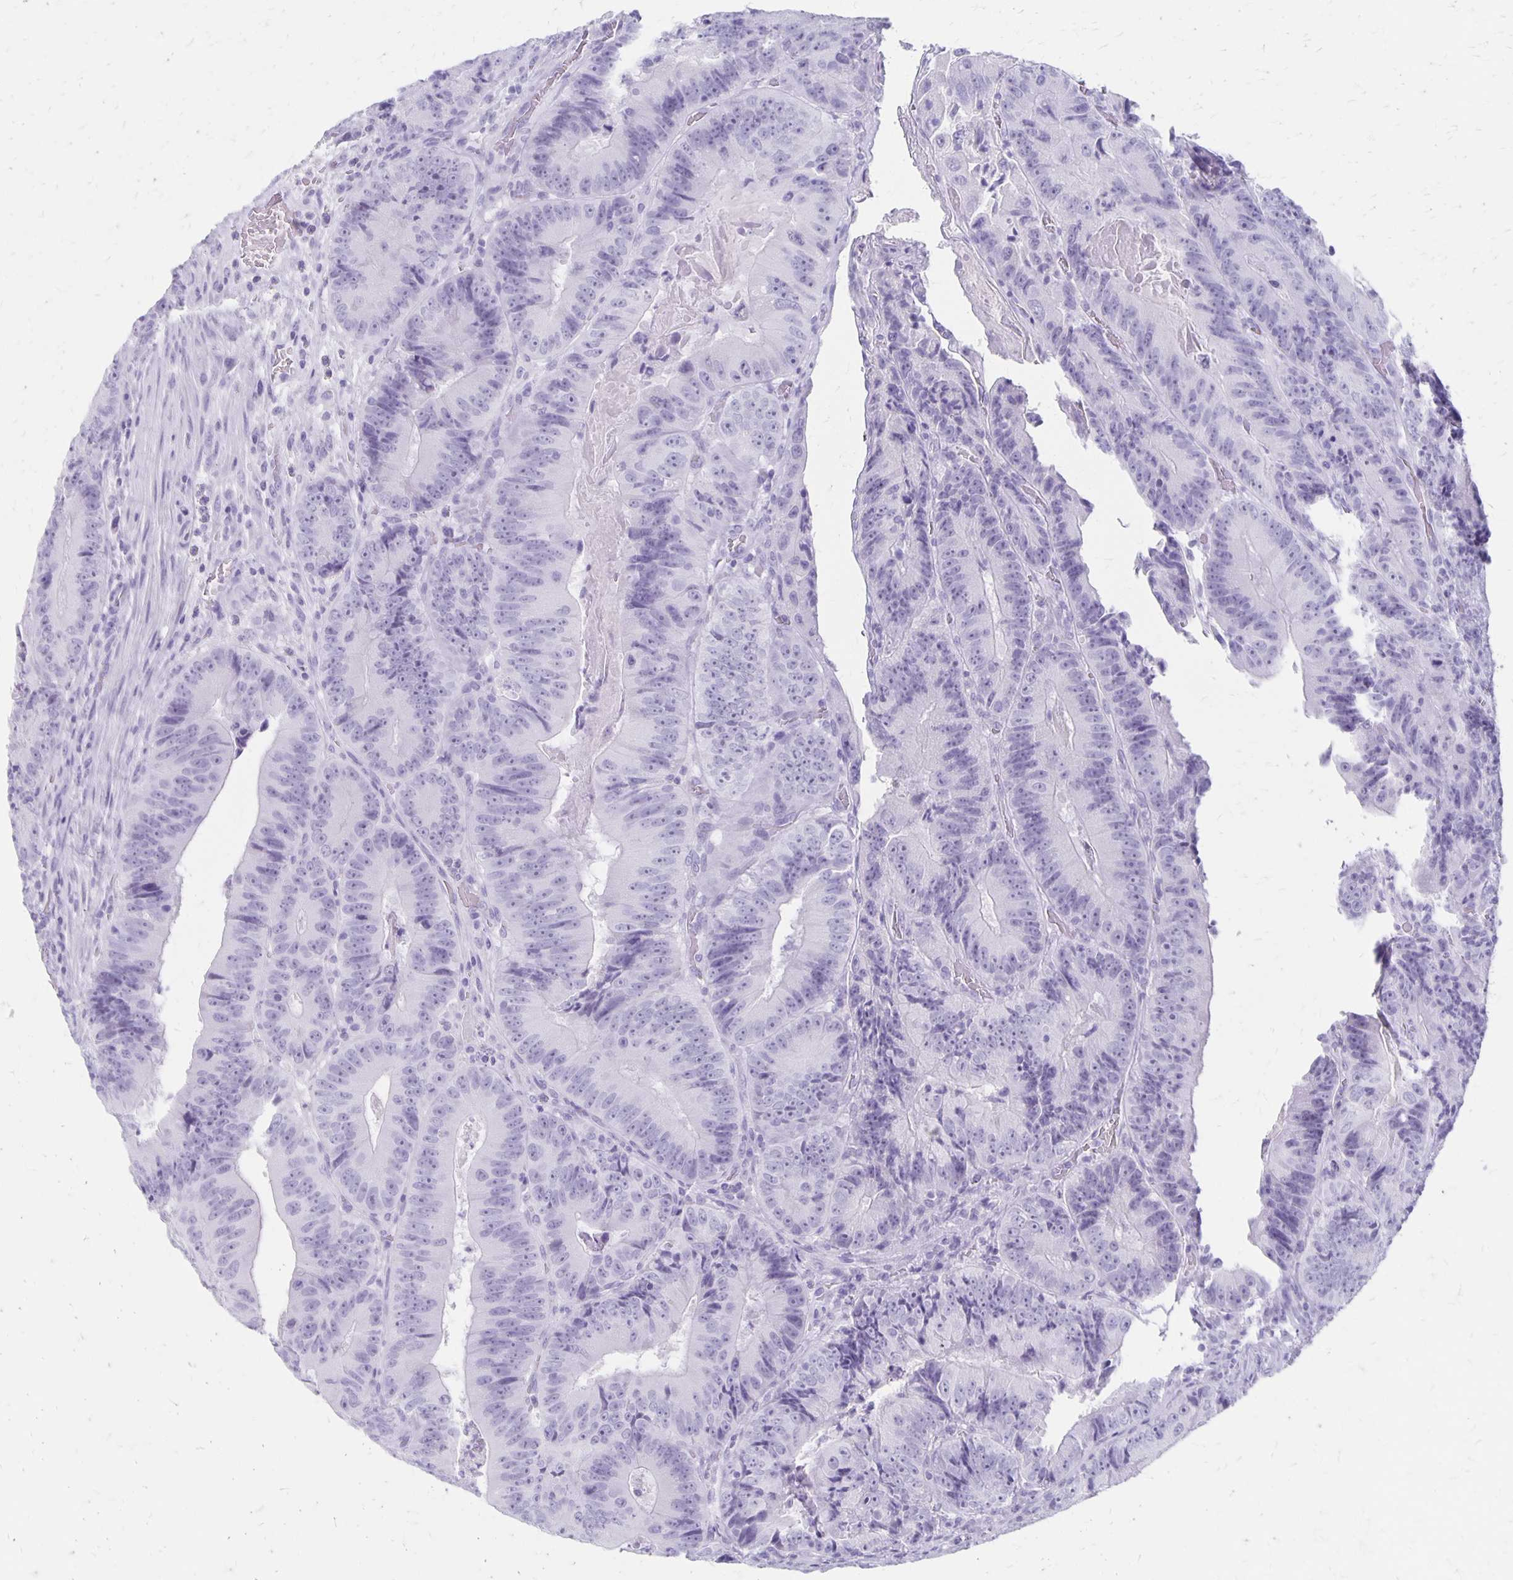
{"staining": {"intensity": "negative", "quantity": "none", "location": "none"}, "tissue": "colorectal cancer", "cell_type": "Tumor cells", "image_type": "cancer", "snomed": [{"axis": "morphology", "description": "Adenocarcinoma, NOS"}, {"axis": "topography", "description": "Colon"}], "caption": "Immunohistochemical staining of human colorectal adenocarcinoma reveals no significant positivity in tumor cells. (Stains: DAB IHC with hematoxylin counter stain, Microscopy: brightfield microscopy at high magnification).", "gene": "MAGEC2", "patient": {"sex": "female", "age": 86}}